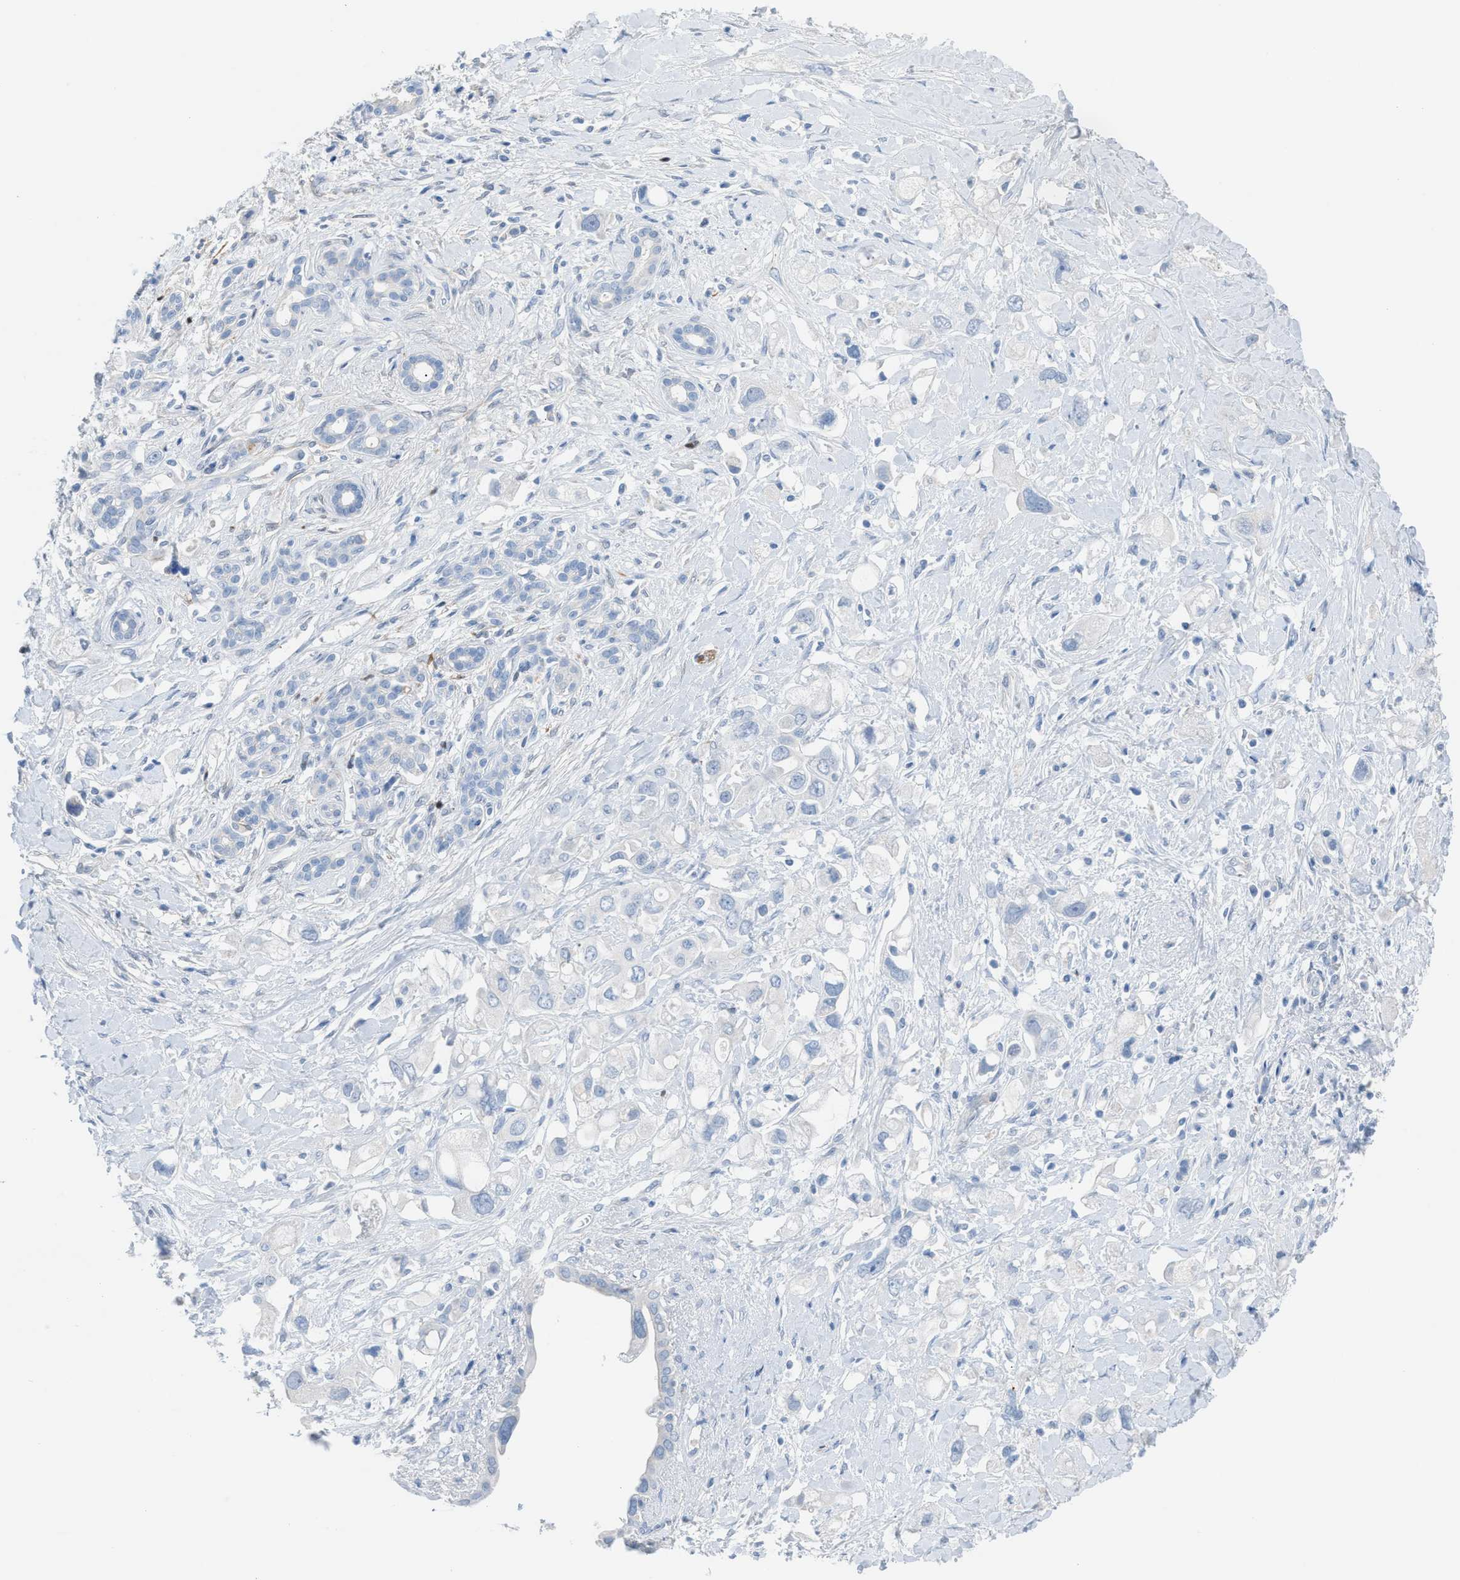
{"staining": {"intensity": "negative", "quantity": "none", "location": "none"}, "tissue": "pancreatic cancer", "cell_type": "Tumor cells", "image_type": "cancer", "snomed": [{"axis": "morphology", "description": "Adenocarcinoma, NOS"}, {"axis": "topography", "description": "Pancreas"}], "caption": "Photomicrograph shows no protein positivity in tumor cells of pancreatic cancer tissue.", "gene": "ASPA", "patient": {"sex": "female", "age": 56}}